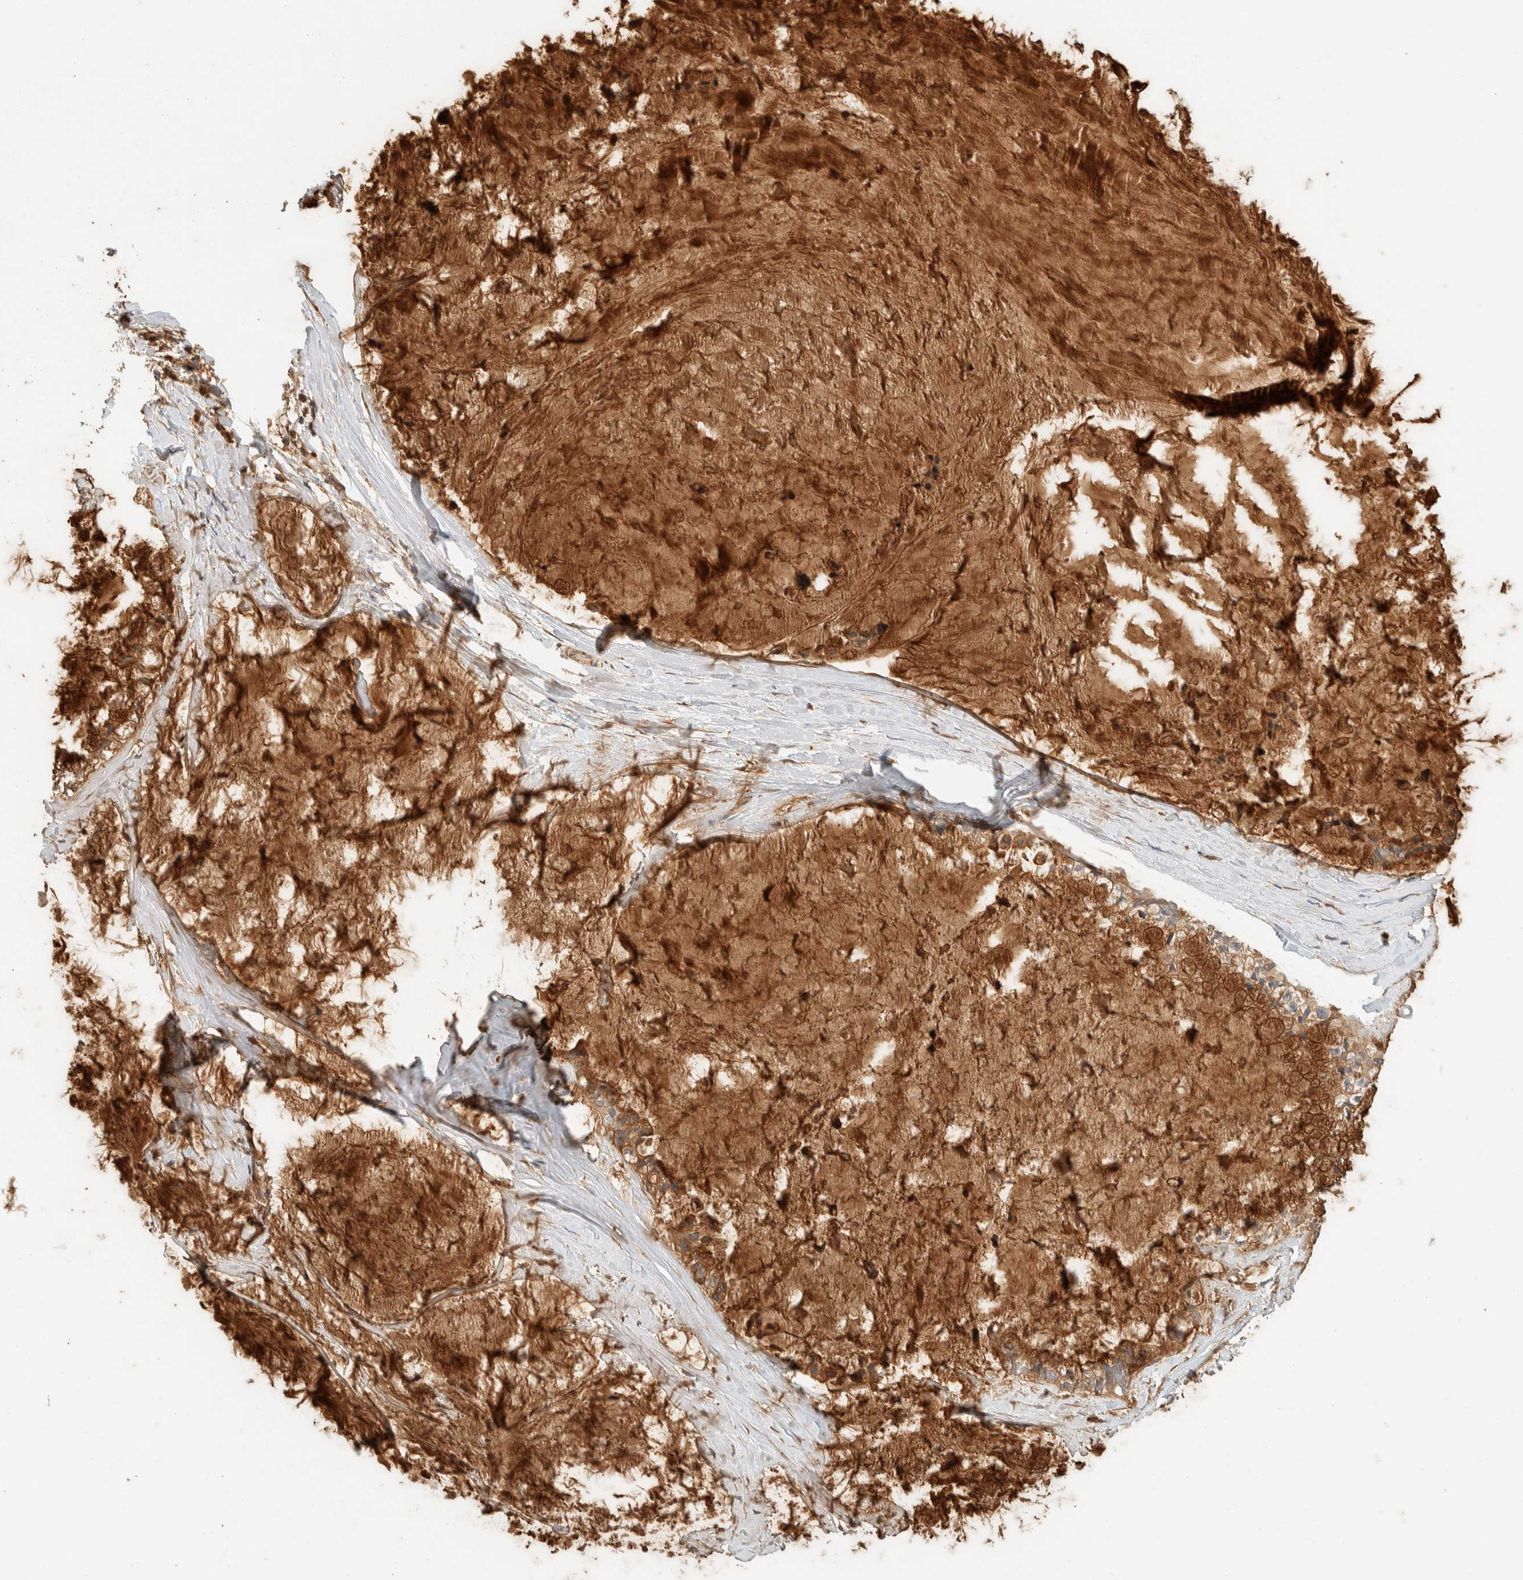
{"staining": {"intensity": "moderate", "quantity": ">75%", "location": "cytoplasmic/membranous"}, "tissue": "ovarian cancer", "cell_type": "Tumor cells", "image_type": "cancer", "snomed": [{"axis": "morphology", "description": "Cystadenocarcinoma, mucinous, NOS"}, {"axis": "topography", "description": "Ovary"}], "caption": "Protein expression analysis of human mucinous cystadenocarcinoma (ovarian) reveals moderate cytoplasmic/membranous expression in approximately >75% of tumor cells.", "gene": "EXOC7", "patient": {"sex": "female", "age": 39}}